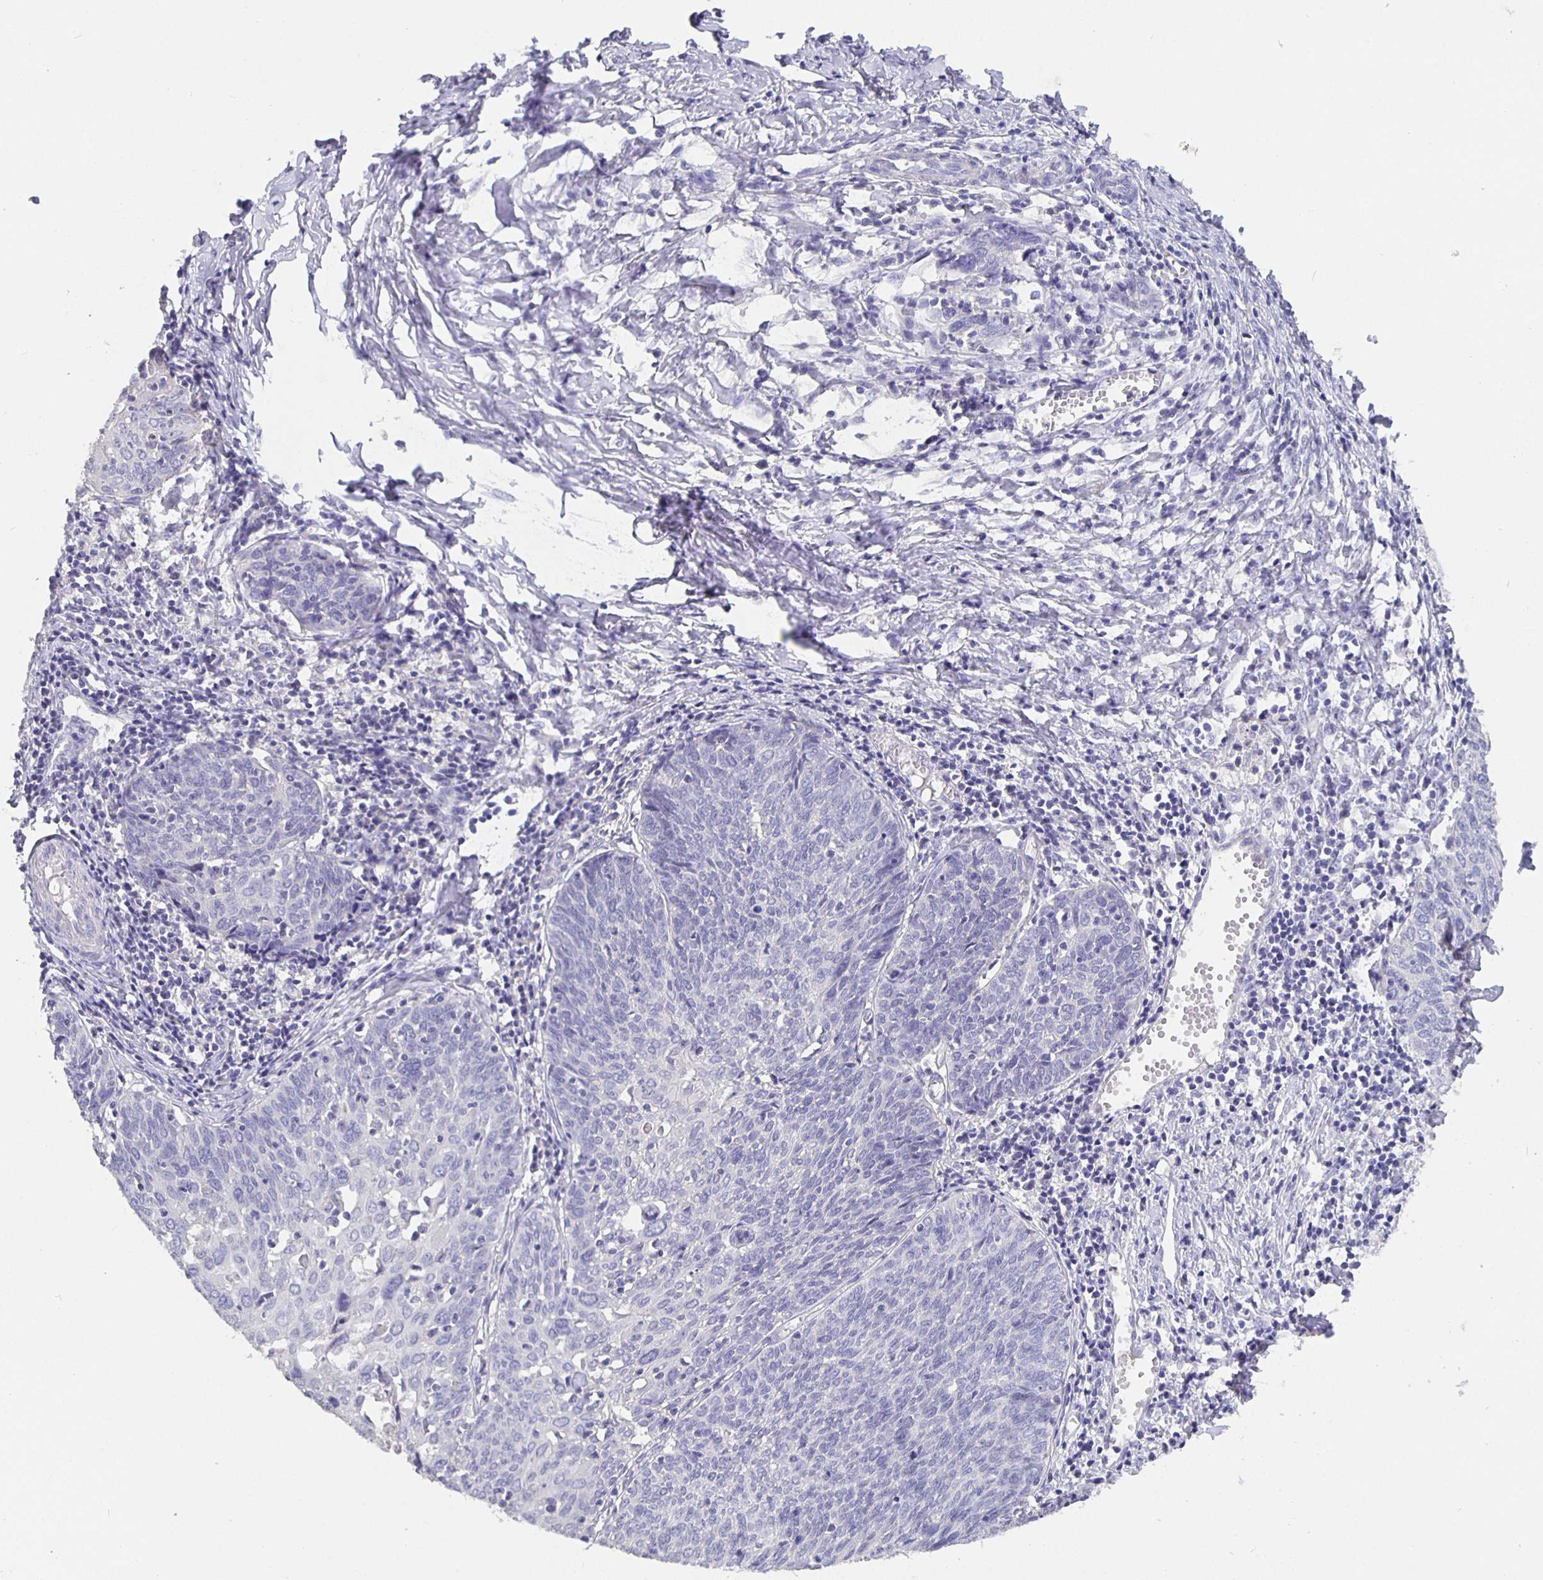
{"staining": {"intensity": "negative", "quantity": "none", "location": "none"}, "tissue": "cervical cancer", "cell_type": "Tumor cells", "image_type": "cancer", "snomed": [{"axis": "morphology", "description": "Squamous cell carcinoma, NOS"}, {"axis": "topography", "description": "Cervix"}], "caption": "This is an immunohistochemistry micrograph of cervical cancer (squamous cell carcinoma). There is no staining in tumor cells.", "gene": "CFAP74", "patient": {"sex": "female", "age": 39}}